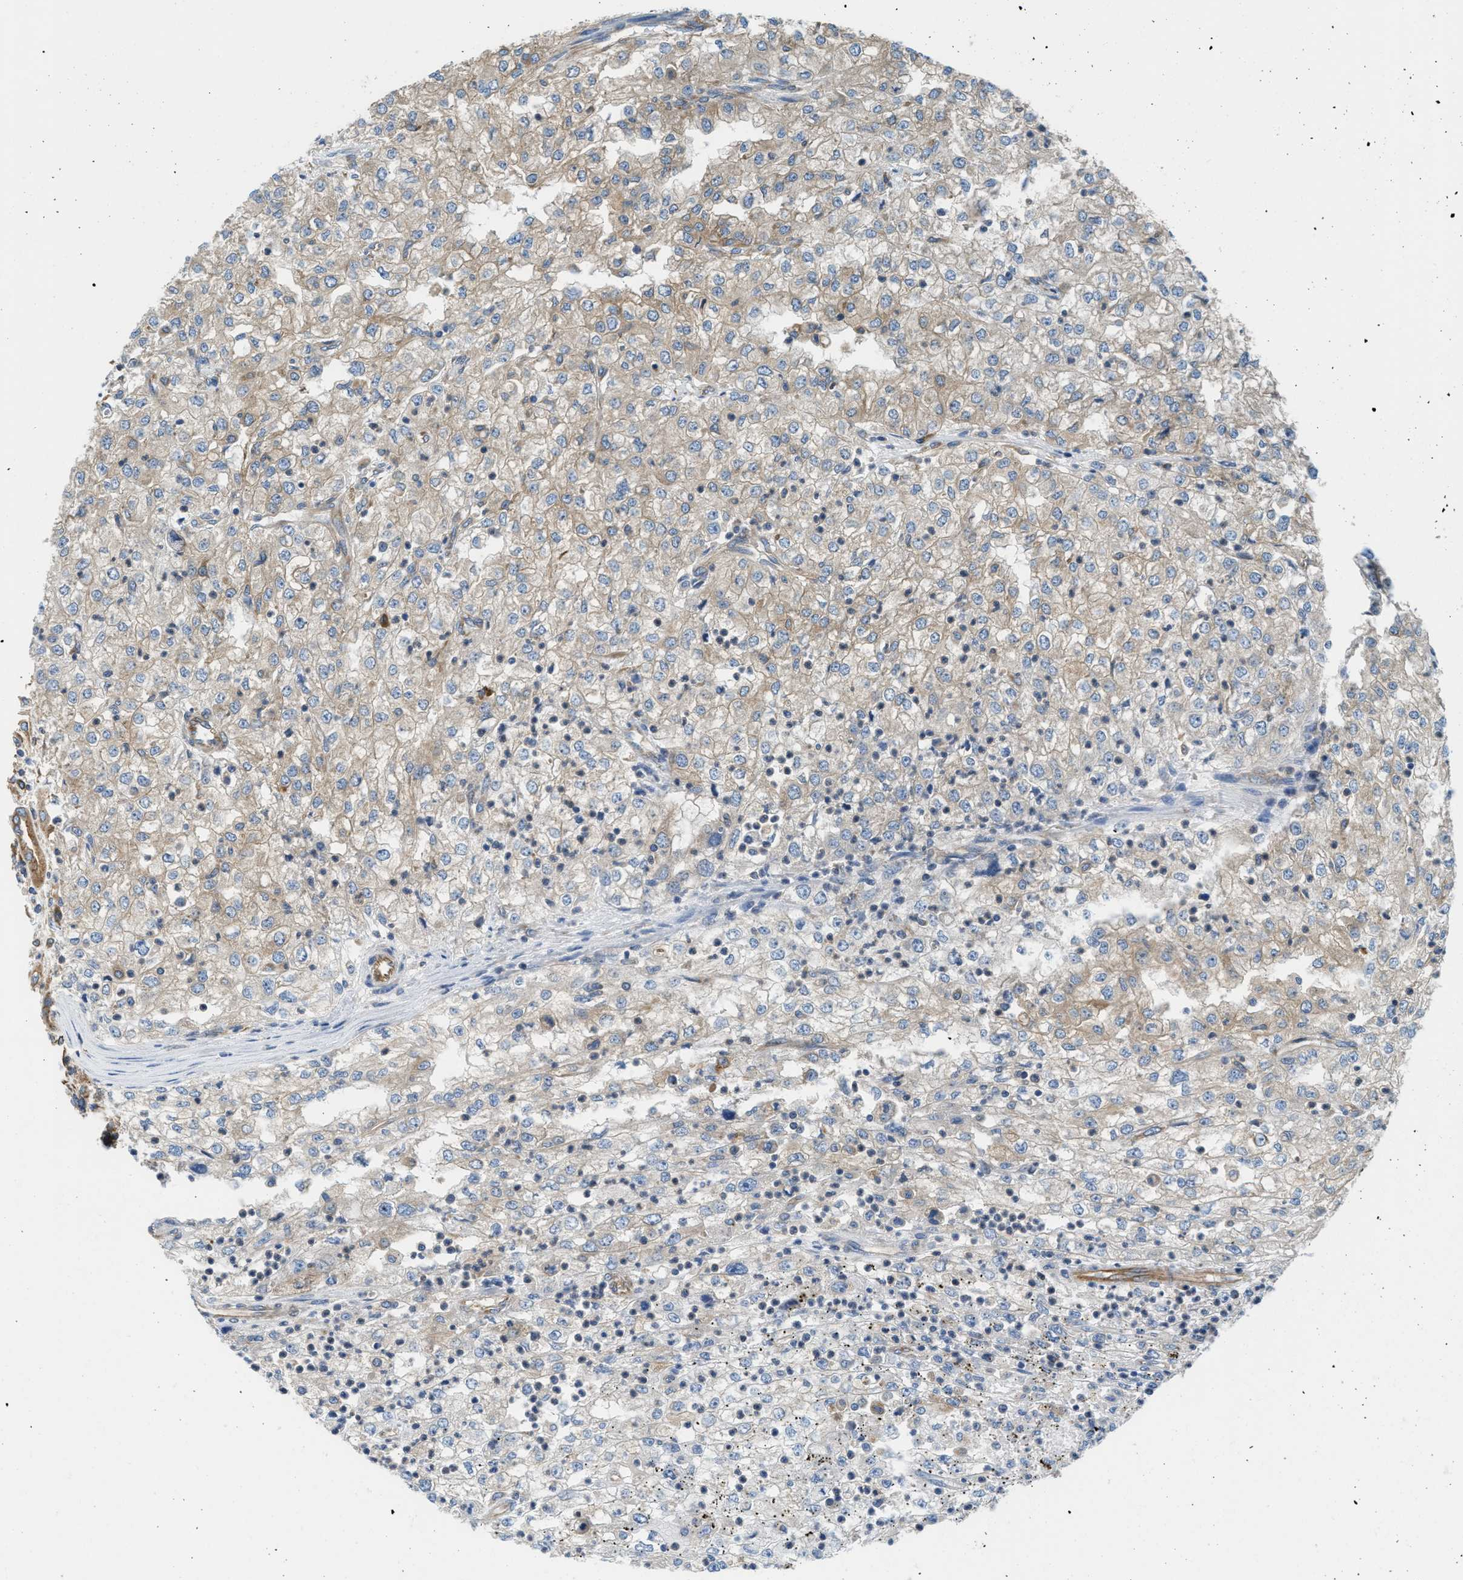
{"staining": {"intensity": "weak", "quantity": "25%-75%", "location": "cytoplasmic/membranous"}, "tissue": "renal cancer", "cell_type": "Tumor cells", "image_type": "cancer", "snomed": [{"axis": "morphology", "description": "Adenocarcinoma, NOS"}, {"axis": "topography", "description": "Kidney"}], "caption": "Protein expression analysis of human renal cancer reveals weak cytoplasmic/membranous expression in about 25%-75% of tumor cells.", "gene": "HSD17B12", "patient": {"sex": "female", "age": 54}}